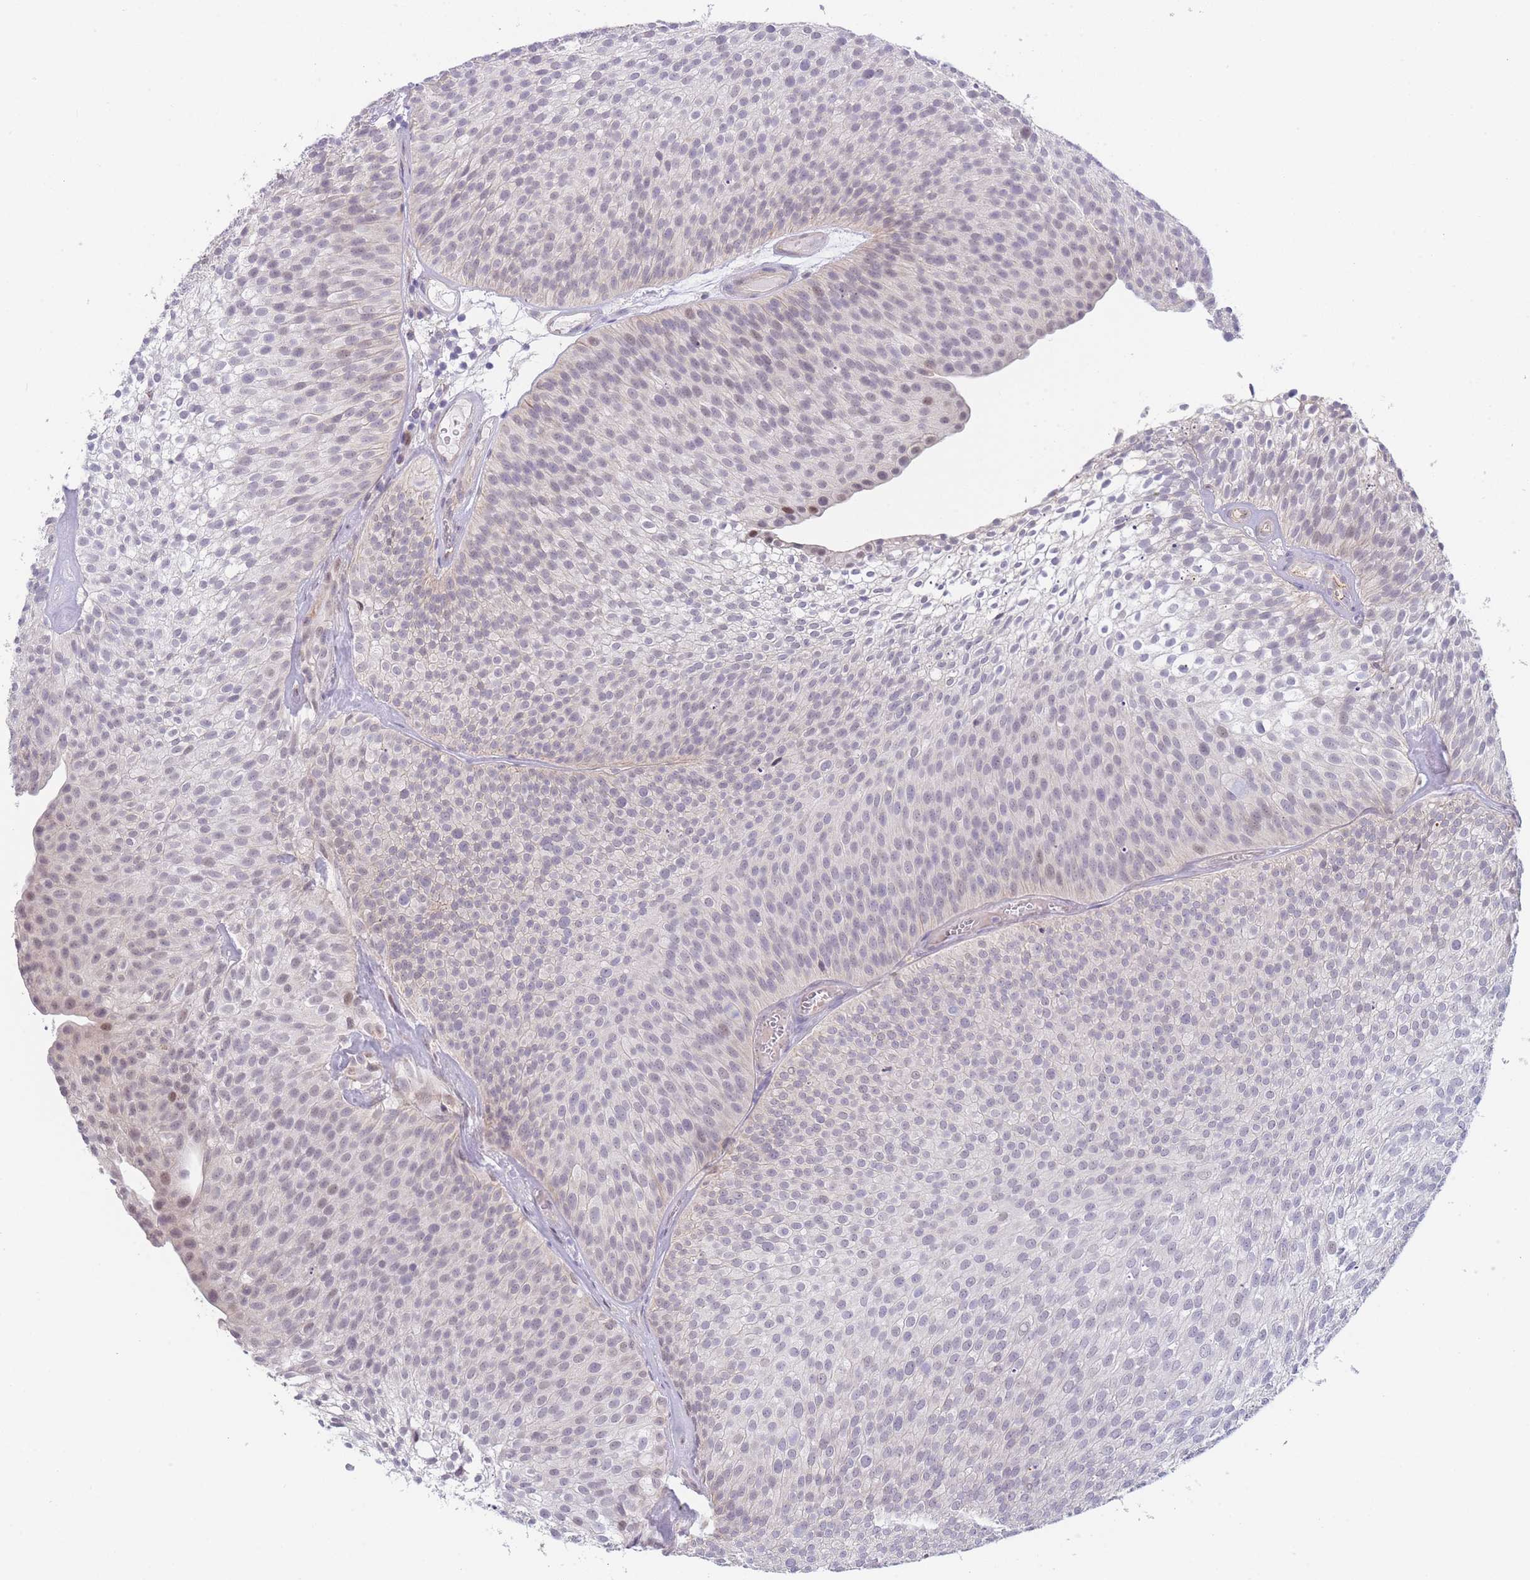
{"staining": {"intensity": "weak", "quantity": "<25%", "location": "nuclear"}, "tissue": "urothelial cancer", "cell_type": "Tumor cells", "image_type": "cancer", "snomed": [{"axis": "morphology", "description": "Urothelial carcinoma, Low grade"}, {"axis": "topography", "description": "Urinary bladder"}], "caption": "IHC photomicrograph of urothelial carcinoma (low-grade) stained for a protein (brown), which shows no positivity in tumor cells.", "gene": "FAM227B", "patient": {"sex": "male", "age": 91}}